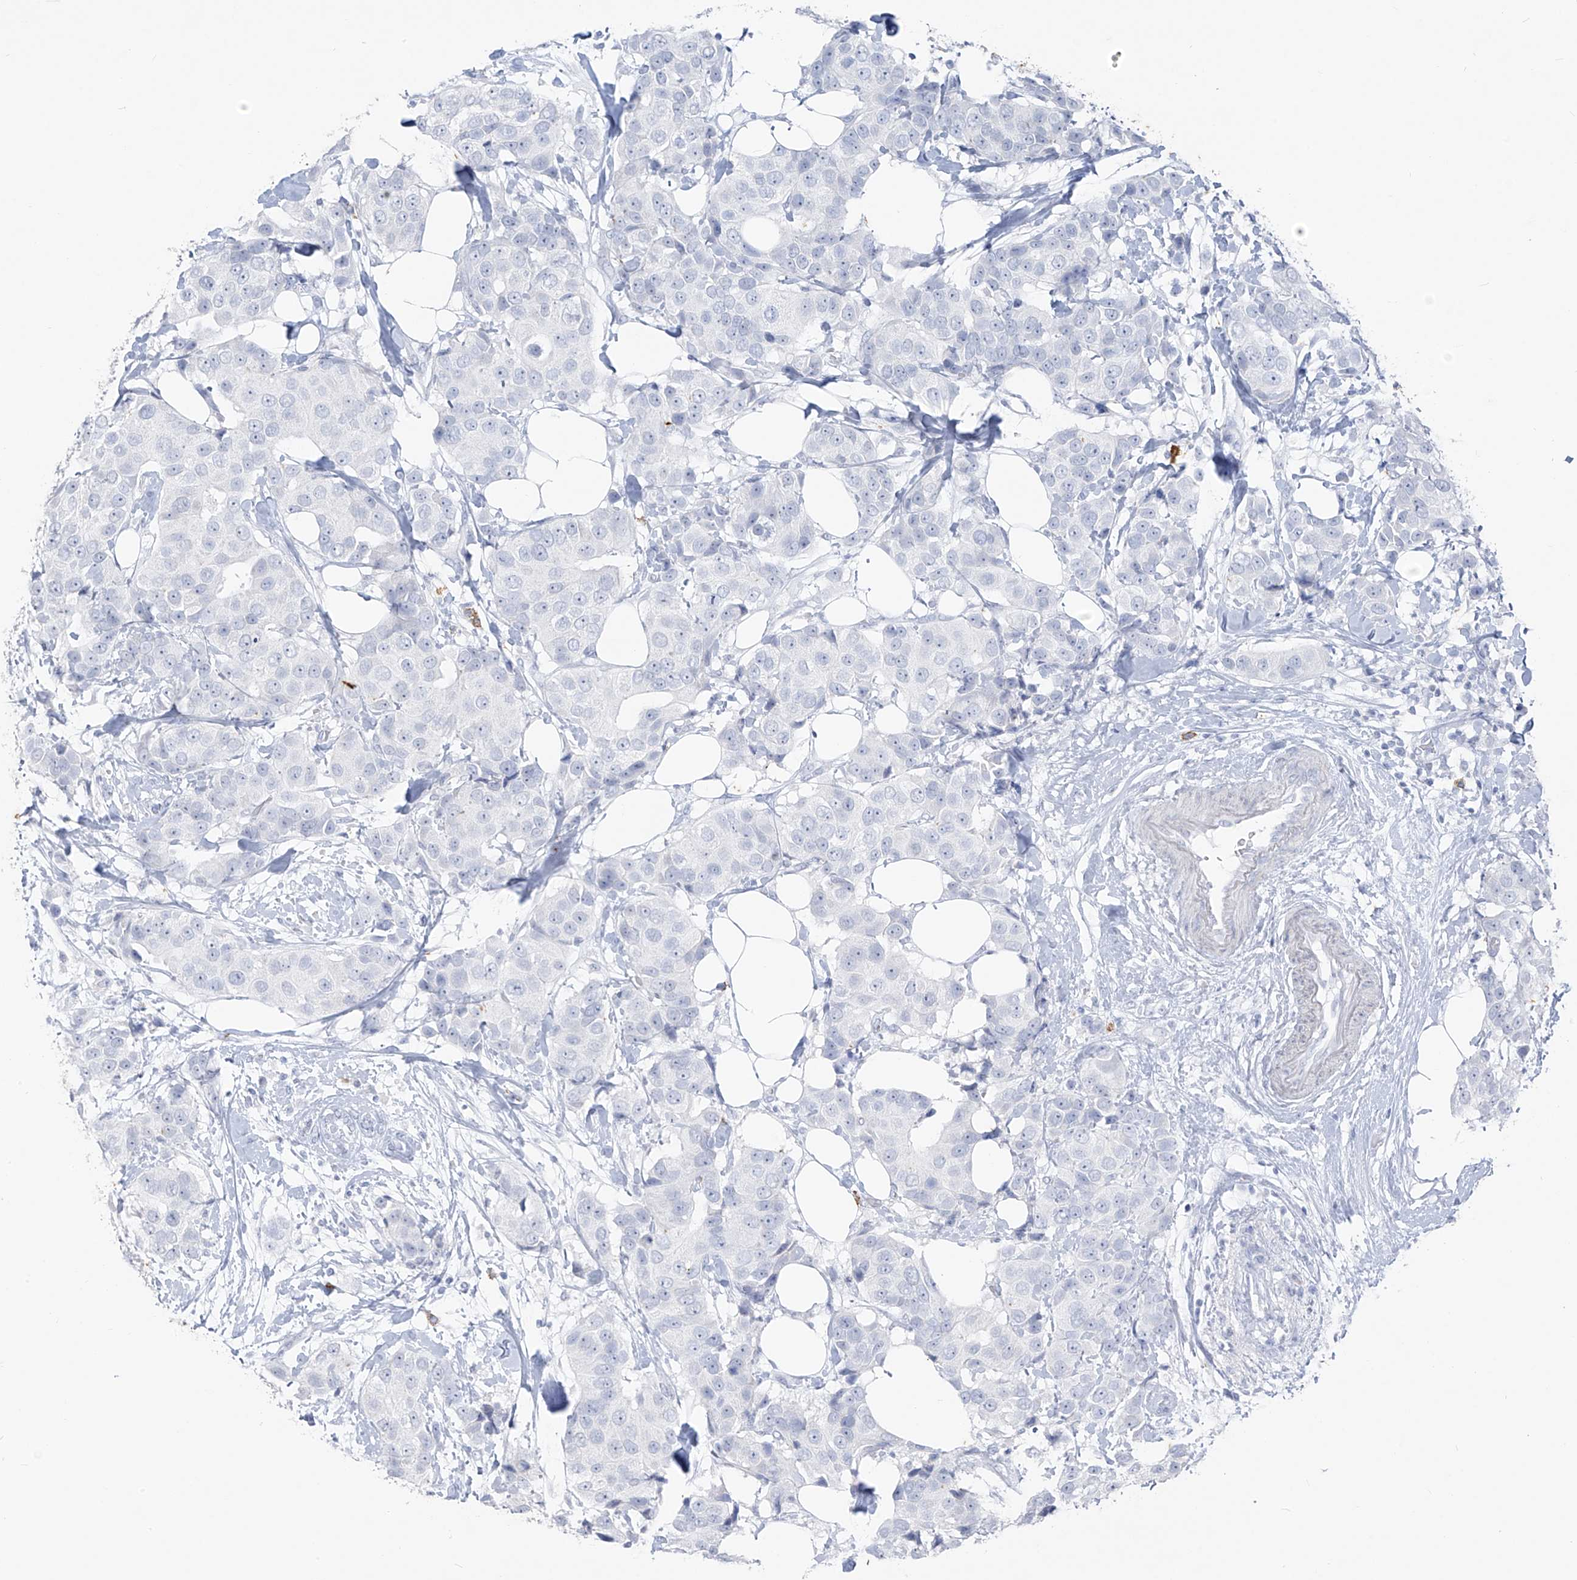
{"staining": {"intensity": "negative", "quantity": "none", "location": "none"}, "tissue": "breast cancer", "cell_type": "Tumor cells", "image_type": "cancer", "snomed": [{"axis": "morphology", "description": "Normal tissue, NOS"}, {"axis": "morphology", "description": "Duct carcinoma"}, {"axis": "topography", "description": "Breast"}], "caption": "Histopathology image shows no protein staining in tumor cells of breast invasive ductal carcinoma tissue. The staining is performed using DAB (3,3'-diaminobenzidine) brown chromogen with nuclei counter-stained in using hematoxylin.", "gene": "CX3CR1", "patient": {"sex": "female", "age": 39}}